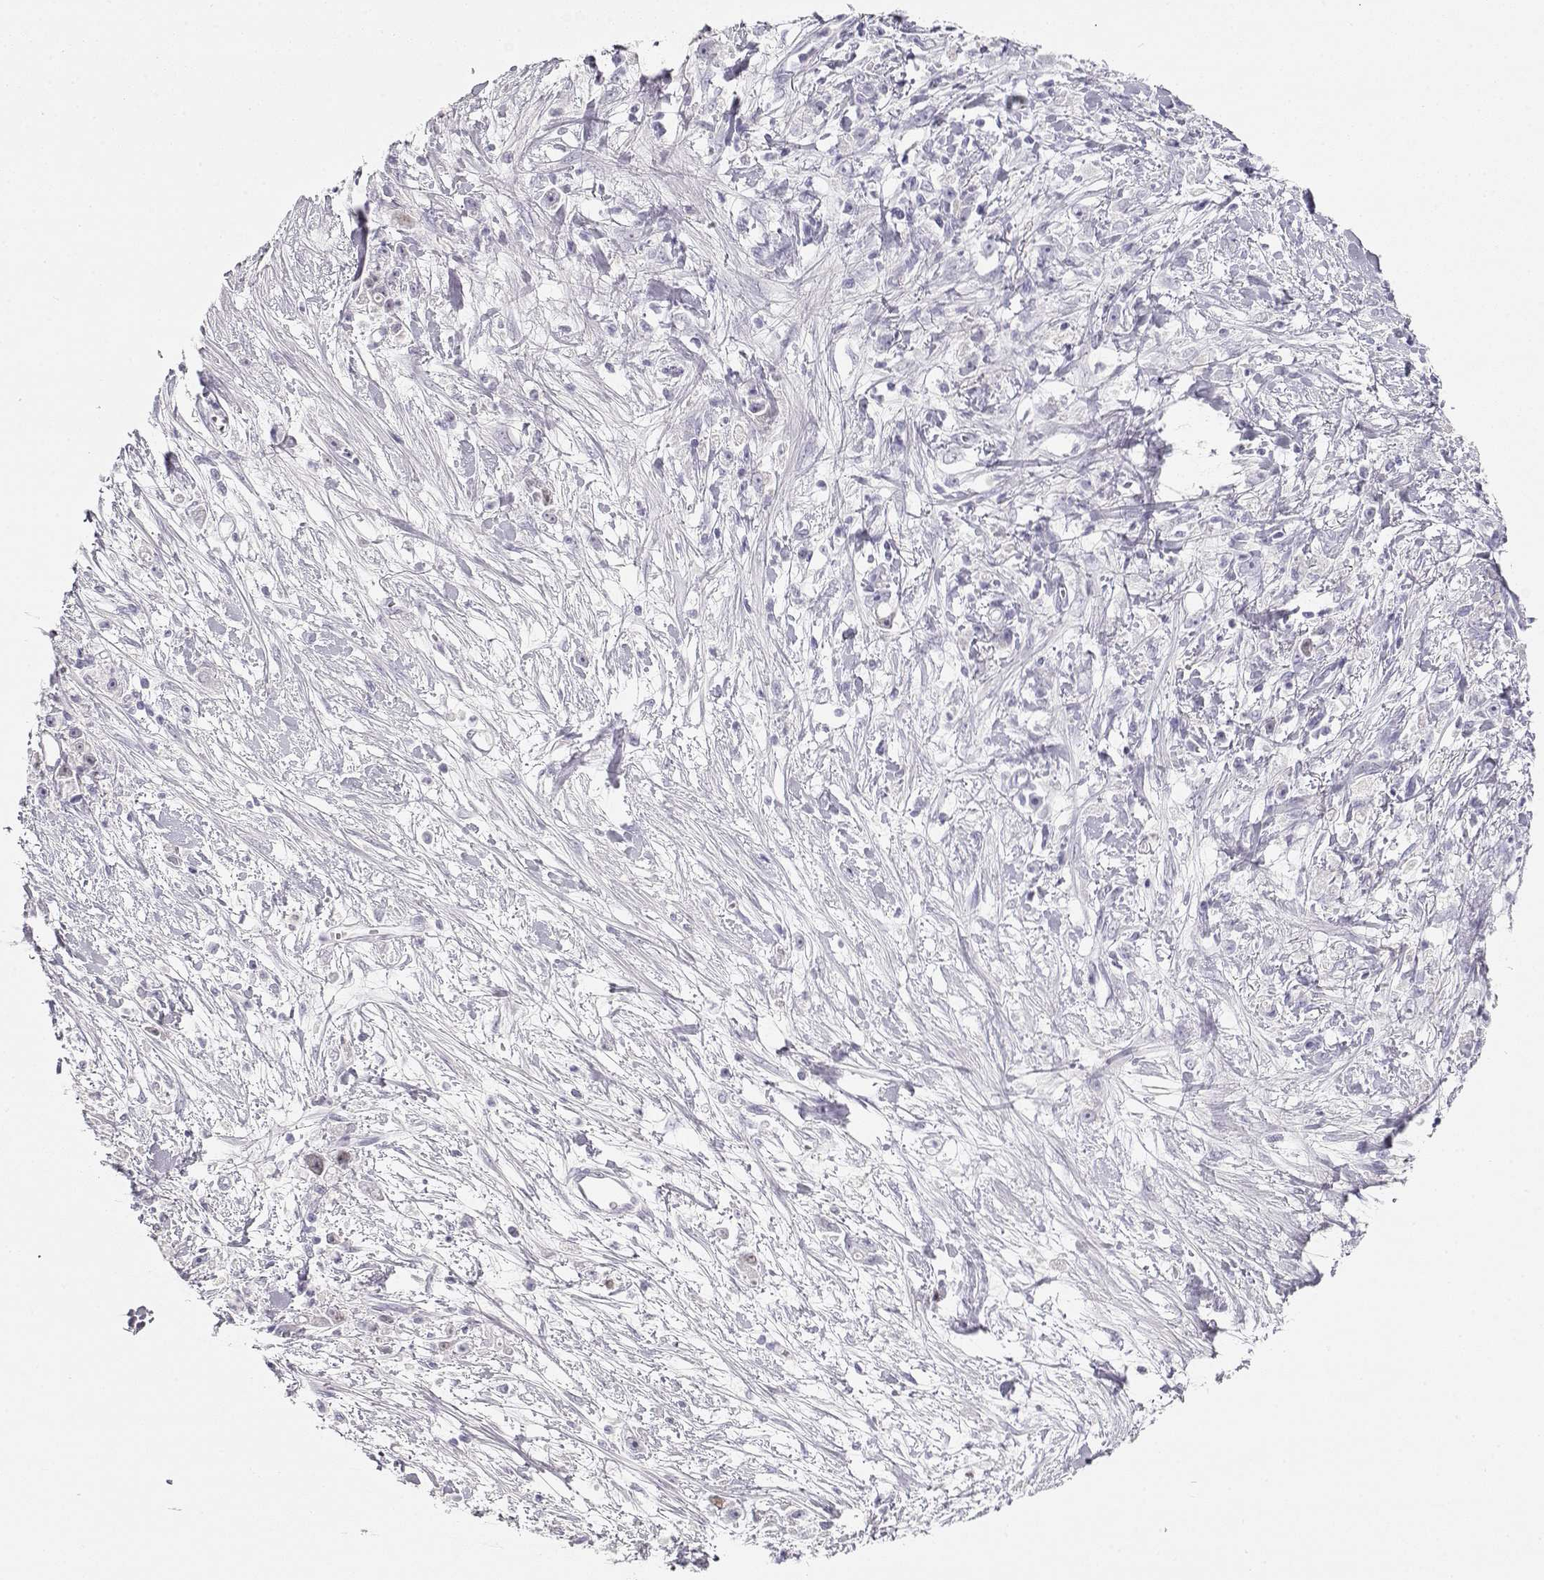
{"staining": {"intensity": "negative", "quantity": "none", "location": "none"}, "tissue": "stomach cancer", "cell_type": "Tumor cells", "image_type": "cancer", "snomed": [{"axis": "morphology", "description": "Adenocarcinoma, NOS"}, {"axis": "topography", "description": "Stomach"}], "caption": "Micrograph shows no protein staining in tumor cells of stomach cancer (adenocarcinoma) tissue.", "gene": "OPN5", "patient": {"sex": "female", "age": 59}}